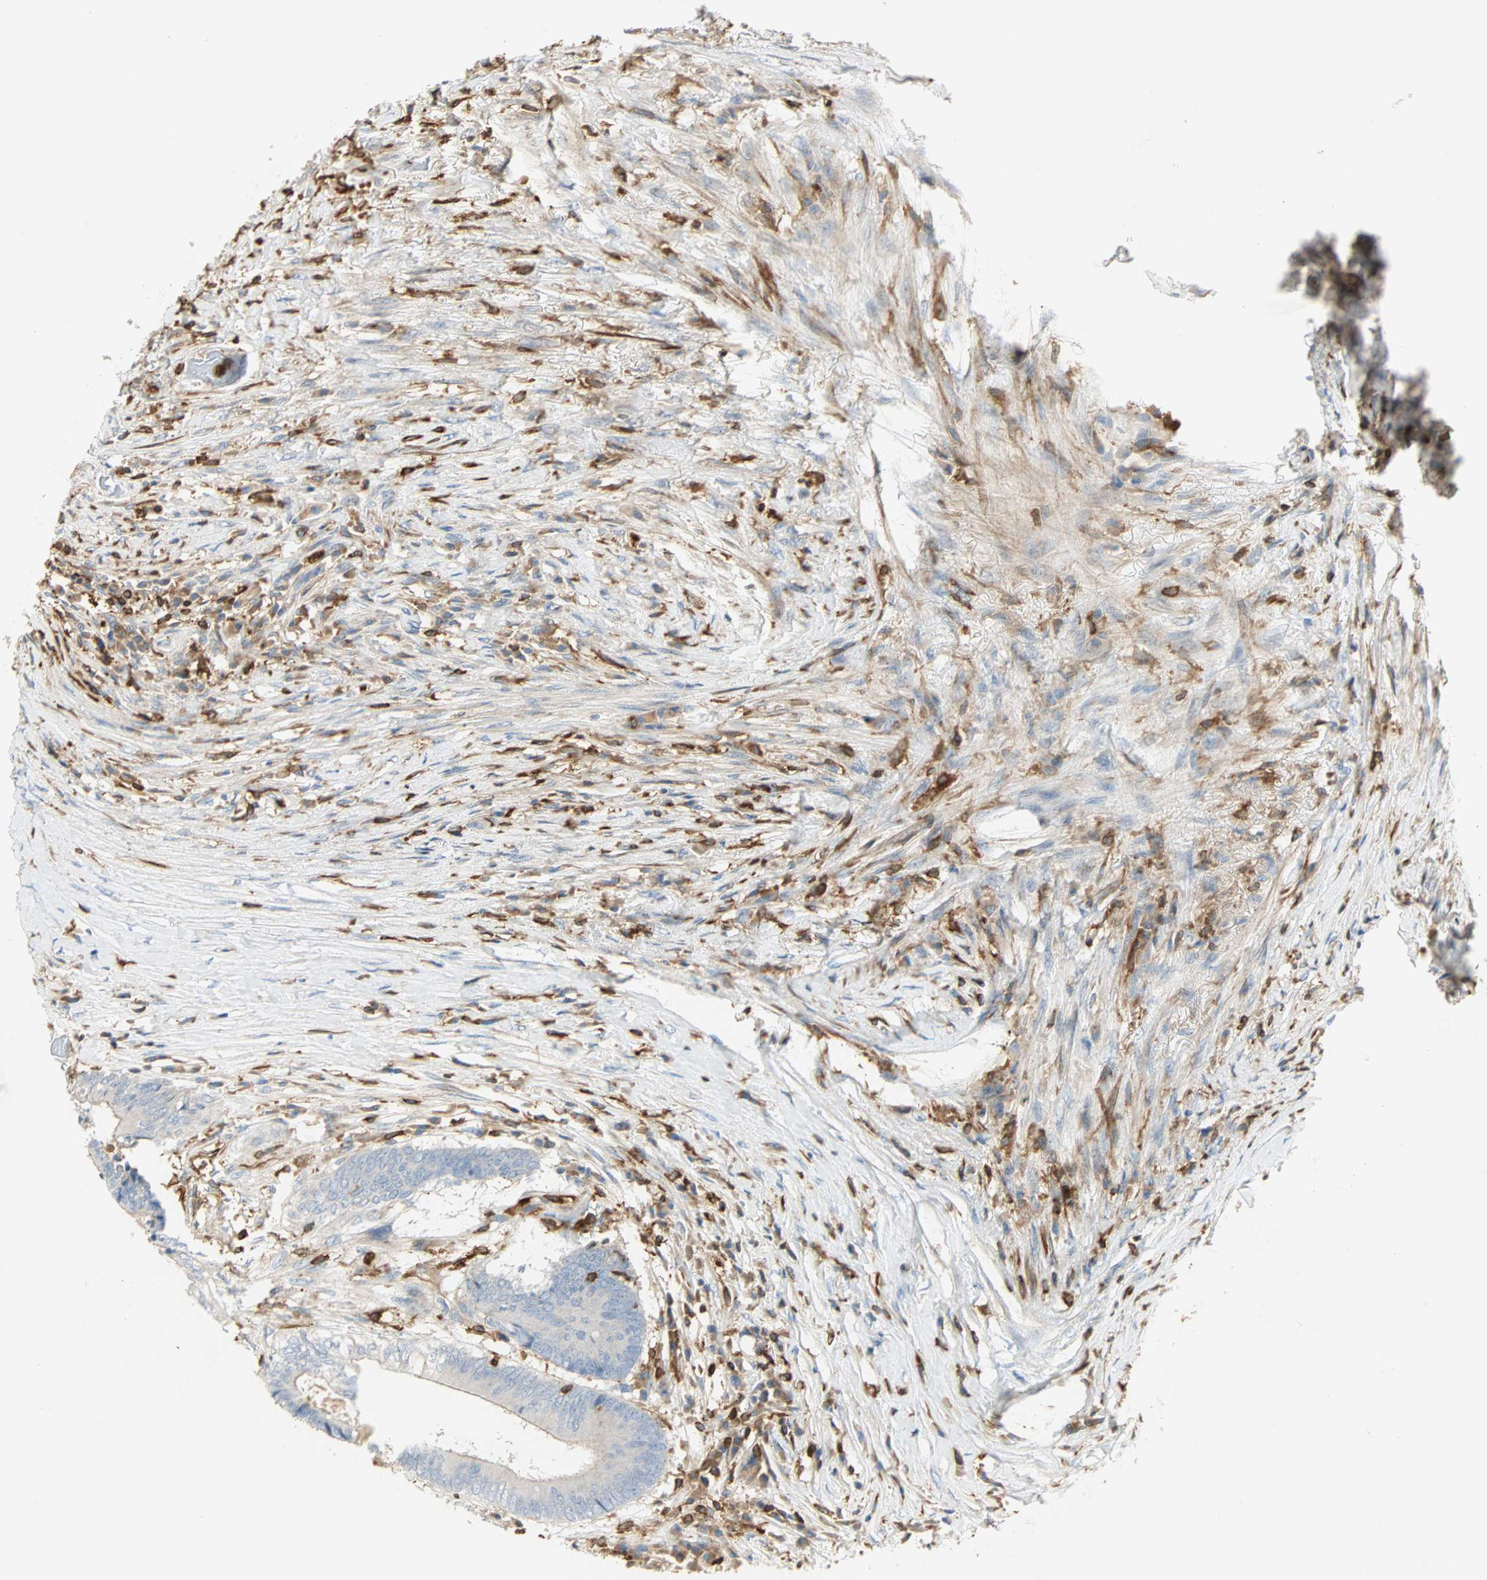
{"staining": {"intensity": "negative", "quantity": "none", "location": "none"}, "tissue": "colorectal cancer", "cell_type": "Tumor cells", "image_type": "cancer", "snomed": [{"axis": "morphology", "description": "Adenocarcinoma, NOS"}, {"axis": "topography", "description": "Rectum"}], "caption": "The immunohistochemistry image has no significant staining in tumor cells of adenocarcinoma (colorectal) tissue.", "gene": "FMNL1", "patient": {"sex": "male", "age": 63}}